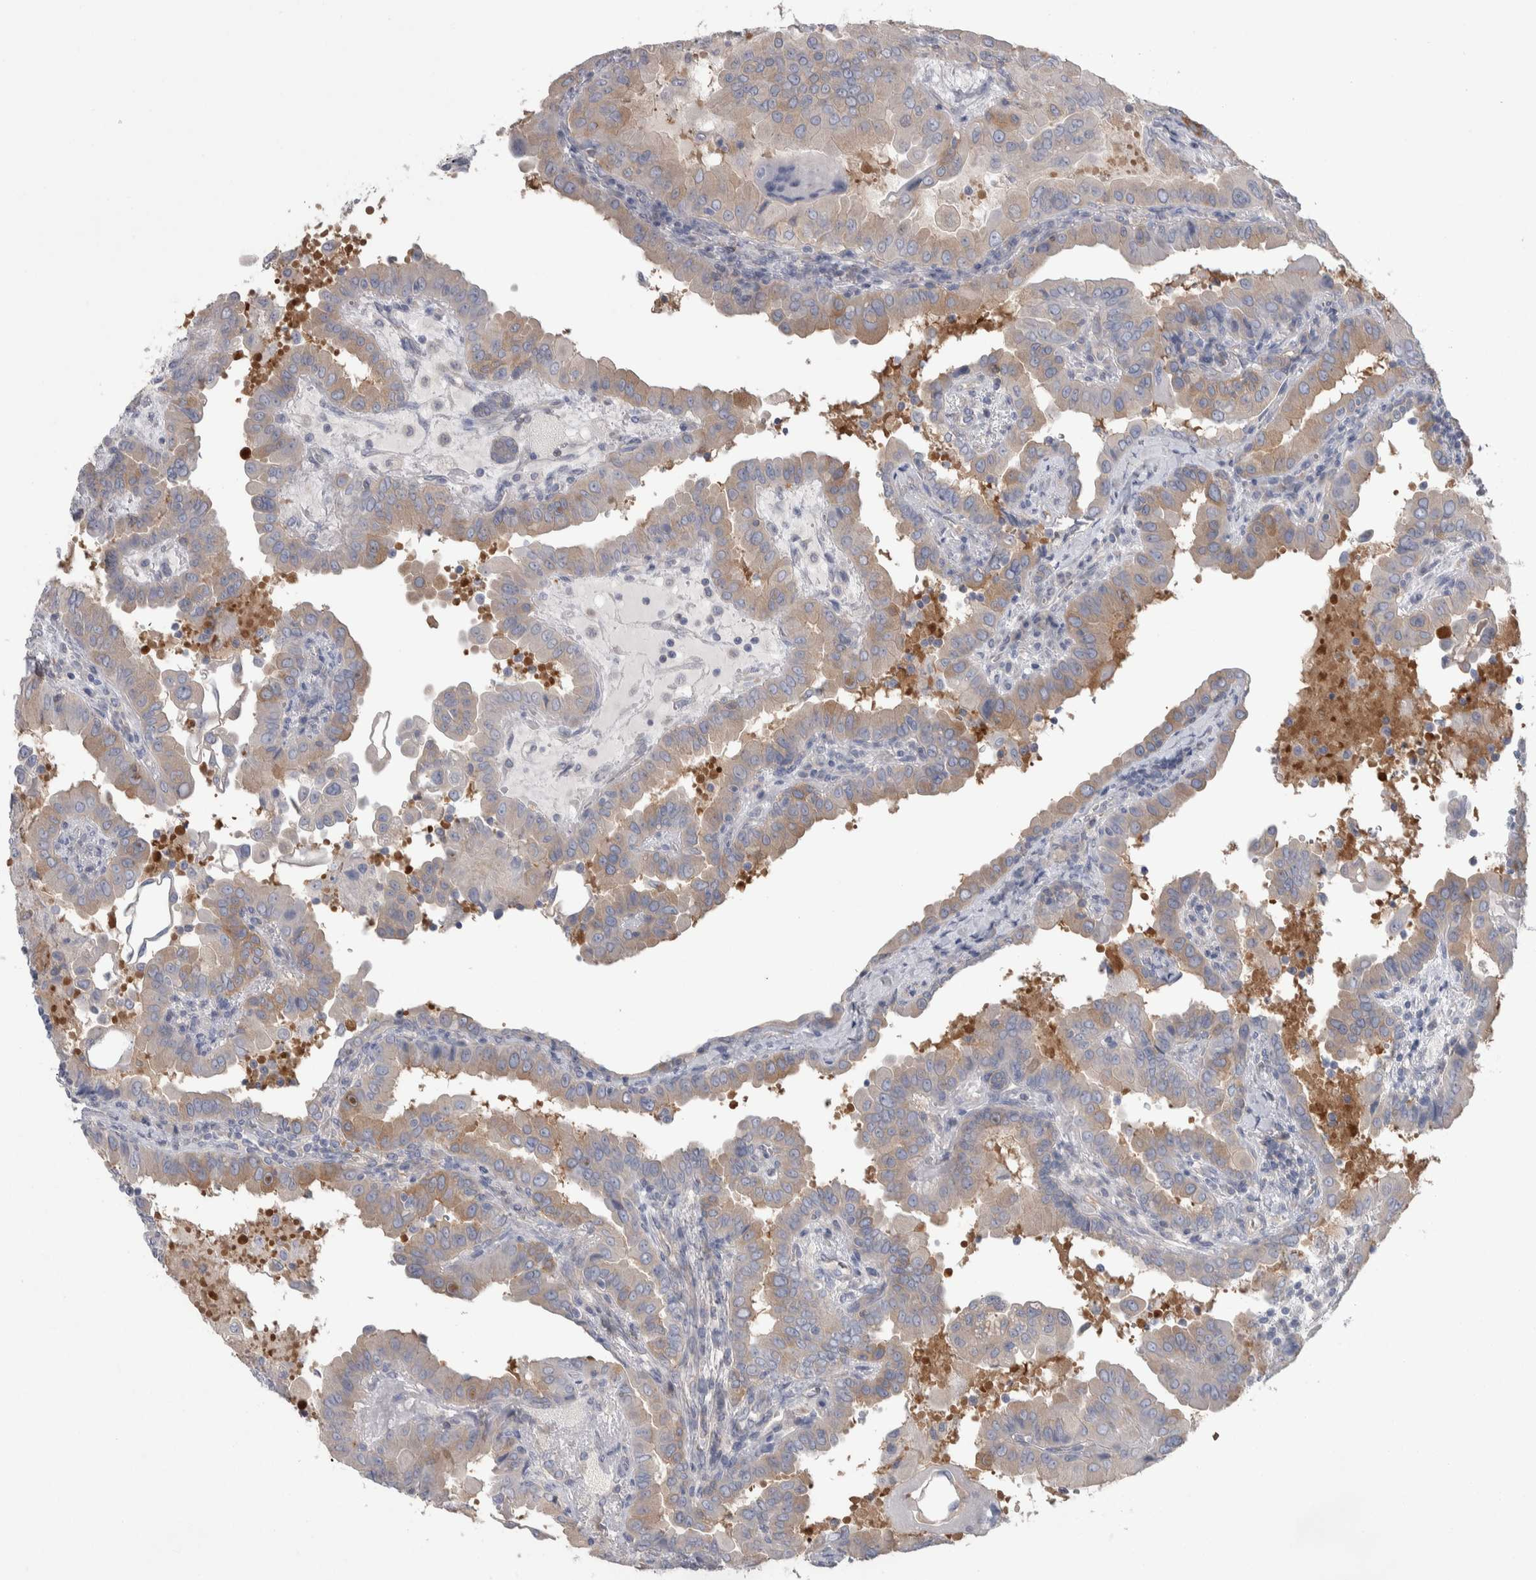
{"staining": {"intensity": "weak", "quantity": ">75%", "location": "cytoplasmic/membranous"}, "tissue": "thyroid cancer", "cell_type": "Tumor cells", "image_type": "cancer", "snomed": [{"axis": "morphology", "description": "Papillary adenocarcinoma, NOS"}, {"axis": "topography", "description": "Thyroid gland"}], "caption": "Thyroid cancer (papillary adenocarcinoma) stained with a protein marker displays weak staining in tumor cells.", "gene": "GPHN", "patient": {"sex": "male", "age": 33}}